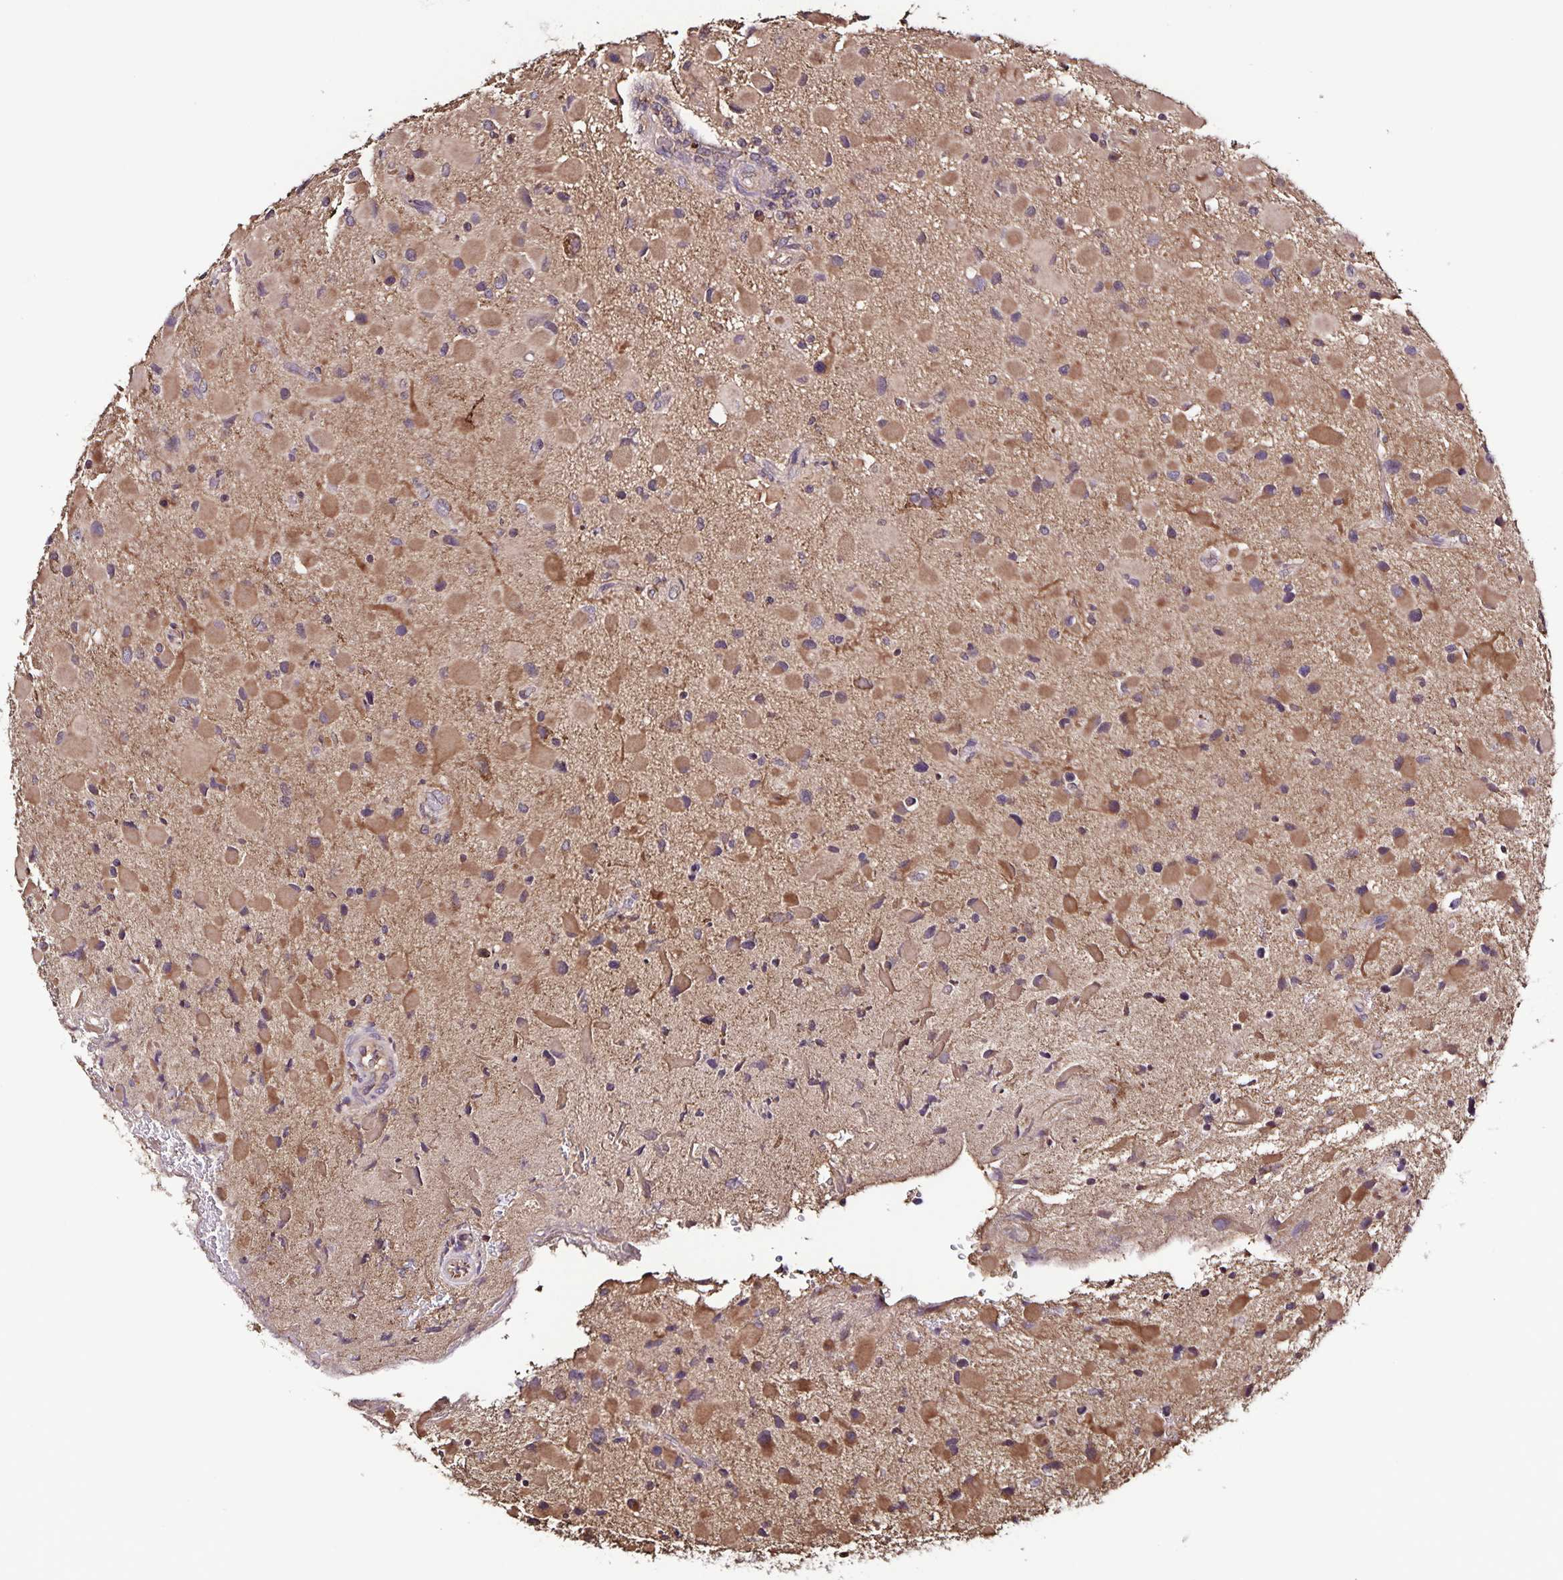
{"staining": {"intensity": "moderate", "quantity": ">75%", "location": "cytoplasmic/membranous"}, "tissue": "glioma", "cell_type": "Tumor cells", "image_type": "cancer", "snomed": [{"axis": "morphology", "description": "Glioma, malignant, Low grade"}, {"axis": "topography", "description": "Brain"}], "caption": "Protein expression analysis of malignant low-grade glioma shows moderate cytoplasmic/membranous staining in about >75% of tumor cells.", "gene": "MAN1A1", "patient": {"sex": "female", "age": 32}}